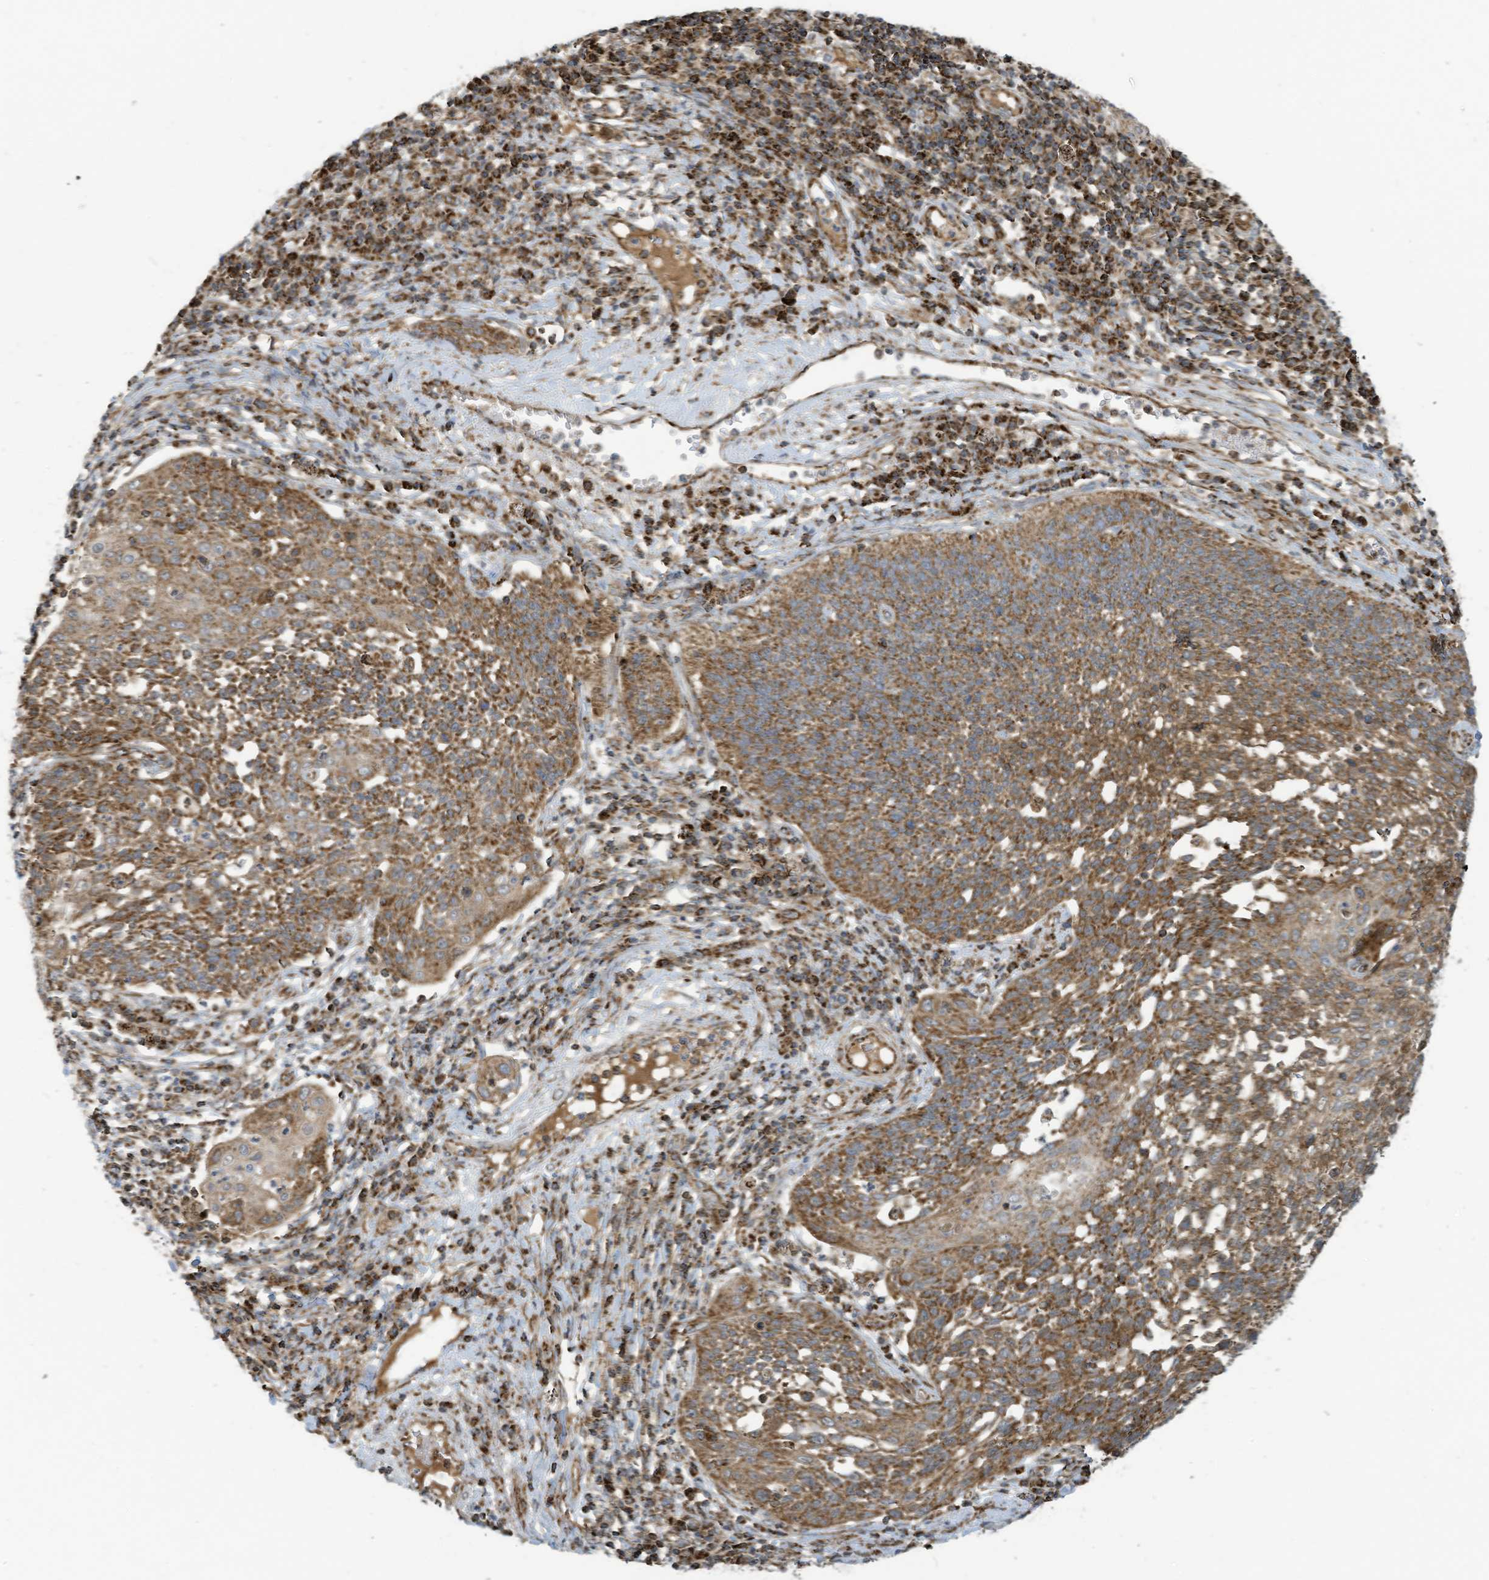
{"staining": {"intensity": "moderate", "quantity": ">75%", "location": "cytoplasmic/membranous"}, "tissue": "cervical cancer", "cell_type": "Tumor cells", "image_type": "cancer", "snomed": [{"axis": "morphology", "description": "Squamous cell carcinoma, NOS"}, {"axis": "topography", "description": "Cervix"}], "caption": "Tumor cells display medium levels of moderate cytoplasmic/membranous expression in approximately >75% of cells in human cervical squamous cell carcinoma.", "gene": "COX10", "patient": {"sex": "female", "age": 34}}